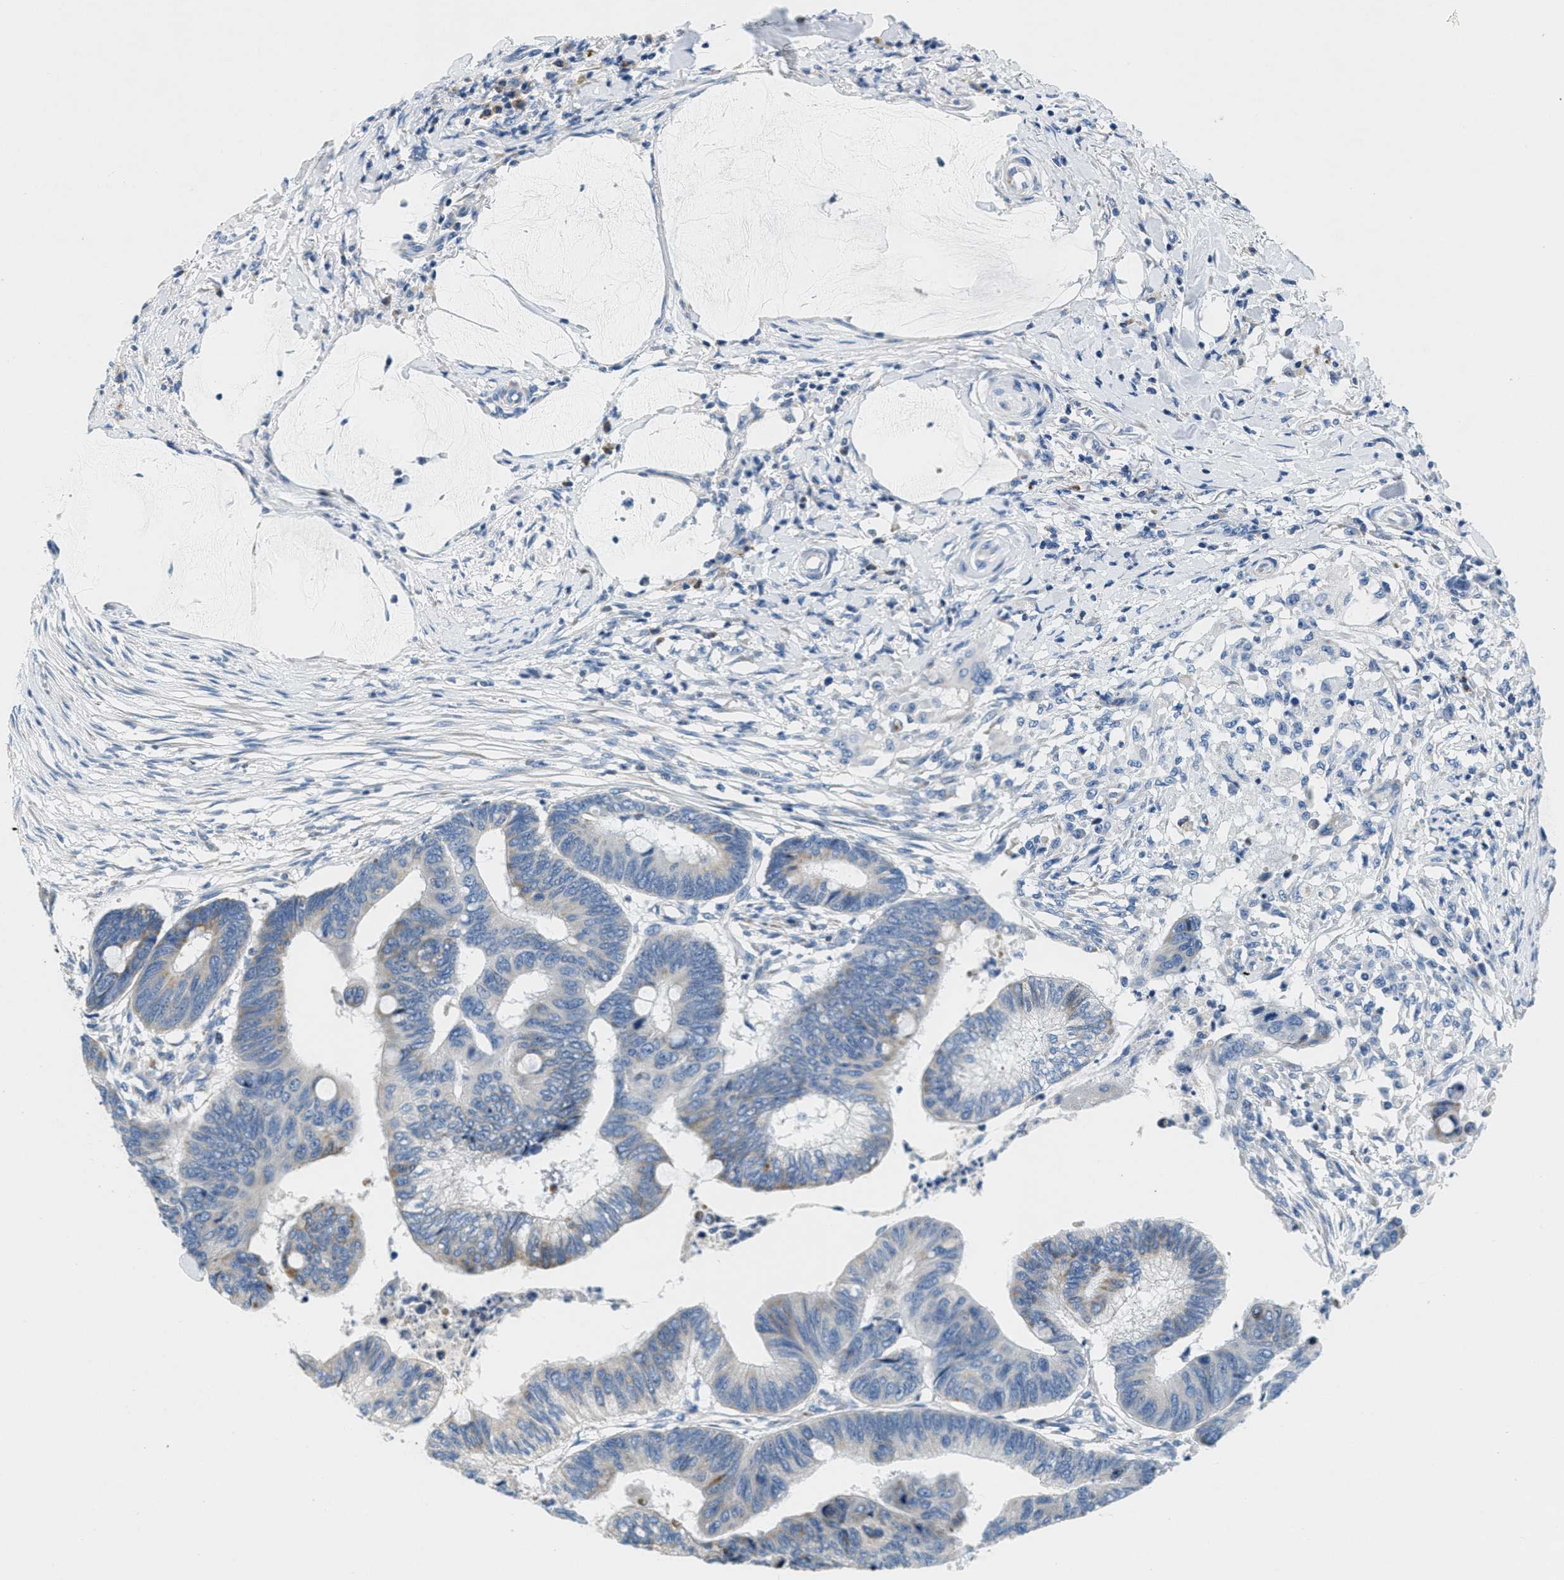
{"staining": {"intensity": "weak", "quantity": "25%-75%", "location": "cytoplasmic/membranous"}, "tissue": "colorectal cancer", "cell_type": "Tumor cells", "image_type": "cancer", "snomed": [{"axis": "morphology", "description": "Normal tissue, NOS"}, {"axis": "morphology", "description": "Adenocarcinoma, NOS"}, {"axis": "topography", "description": "Rectum"}, {"axis": "topography", "description": "Peripheral nerve tissue"}], "caption": "Human adenocarcinoma (colorectal) stained with a brown dye exhibits weak cytoplasmic/membranous positive expression in approximately 25%-75% of tumor cells.", "gene": "CA4", "patient": {"sex": "male", "age": 92}}